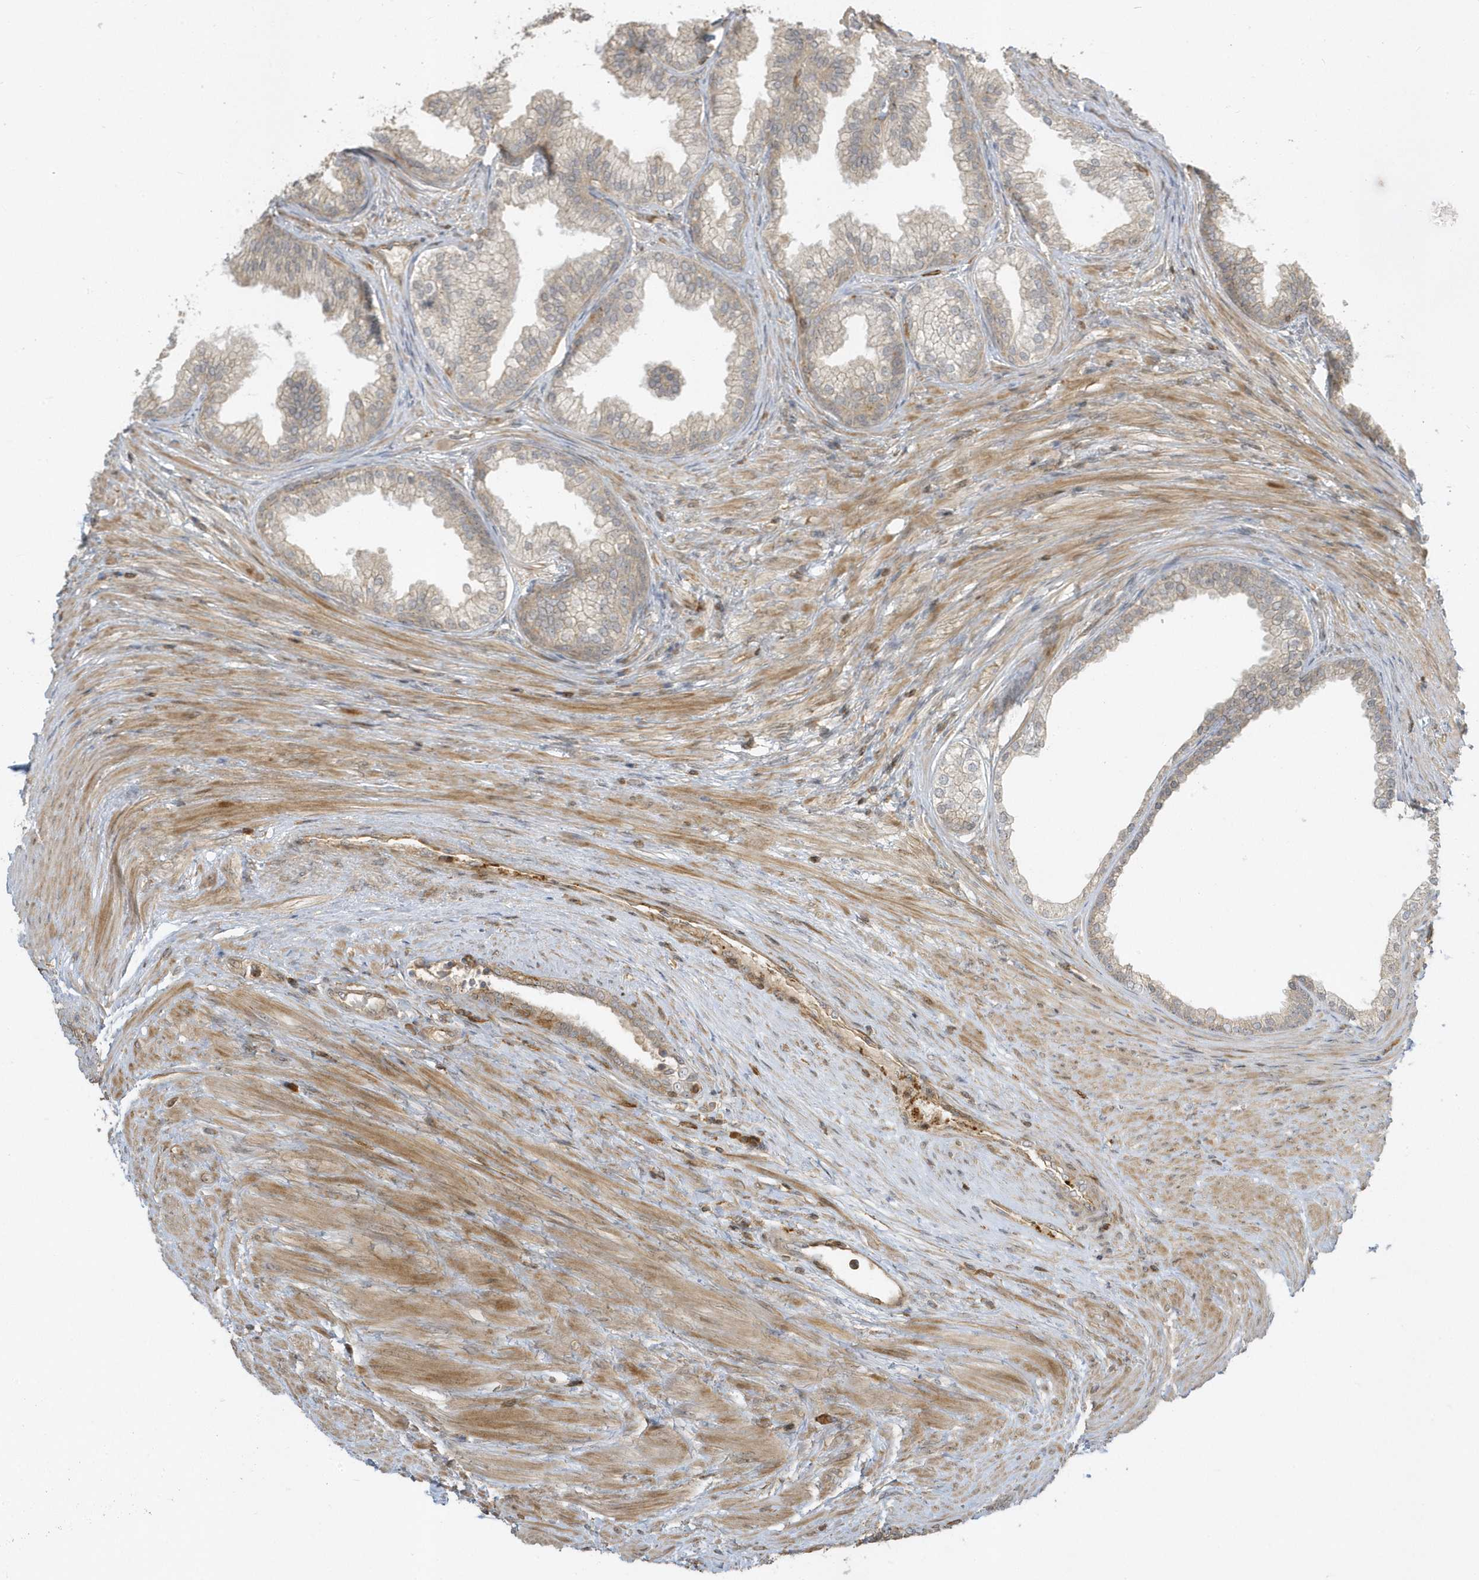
{"staining": {"intensity": "moderate", "quantity": ">75%", "location": "cytoplasmic/membranous"}, "tissue": "prostate", "cell_type": "Glandular cells", "image_type": "normal", "snomed": [{"axis": "morphology", "description": "Normal tissue, NOS"}, {"axis": "topography", "description": "Prostate"}], "caption": "Prostate stained with immunohistochemistry displays moderate cytoplasmic/membranous expression in about >75% of glandular cells.", "gene": "ZBTB8A", "patient": {"sex": "male", "age": 76}}